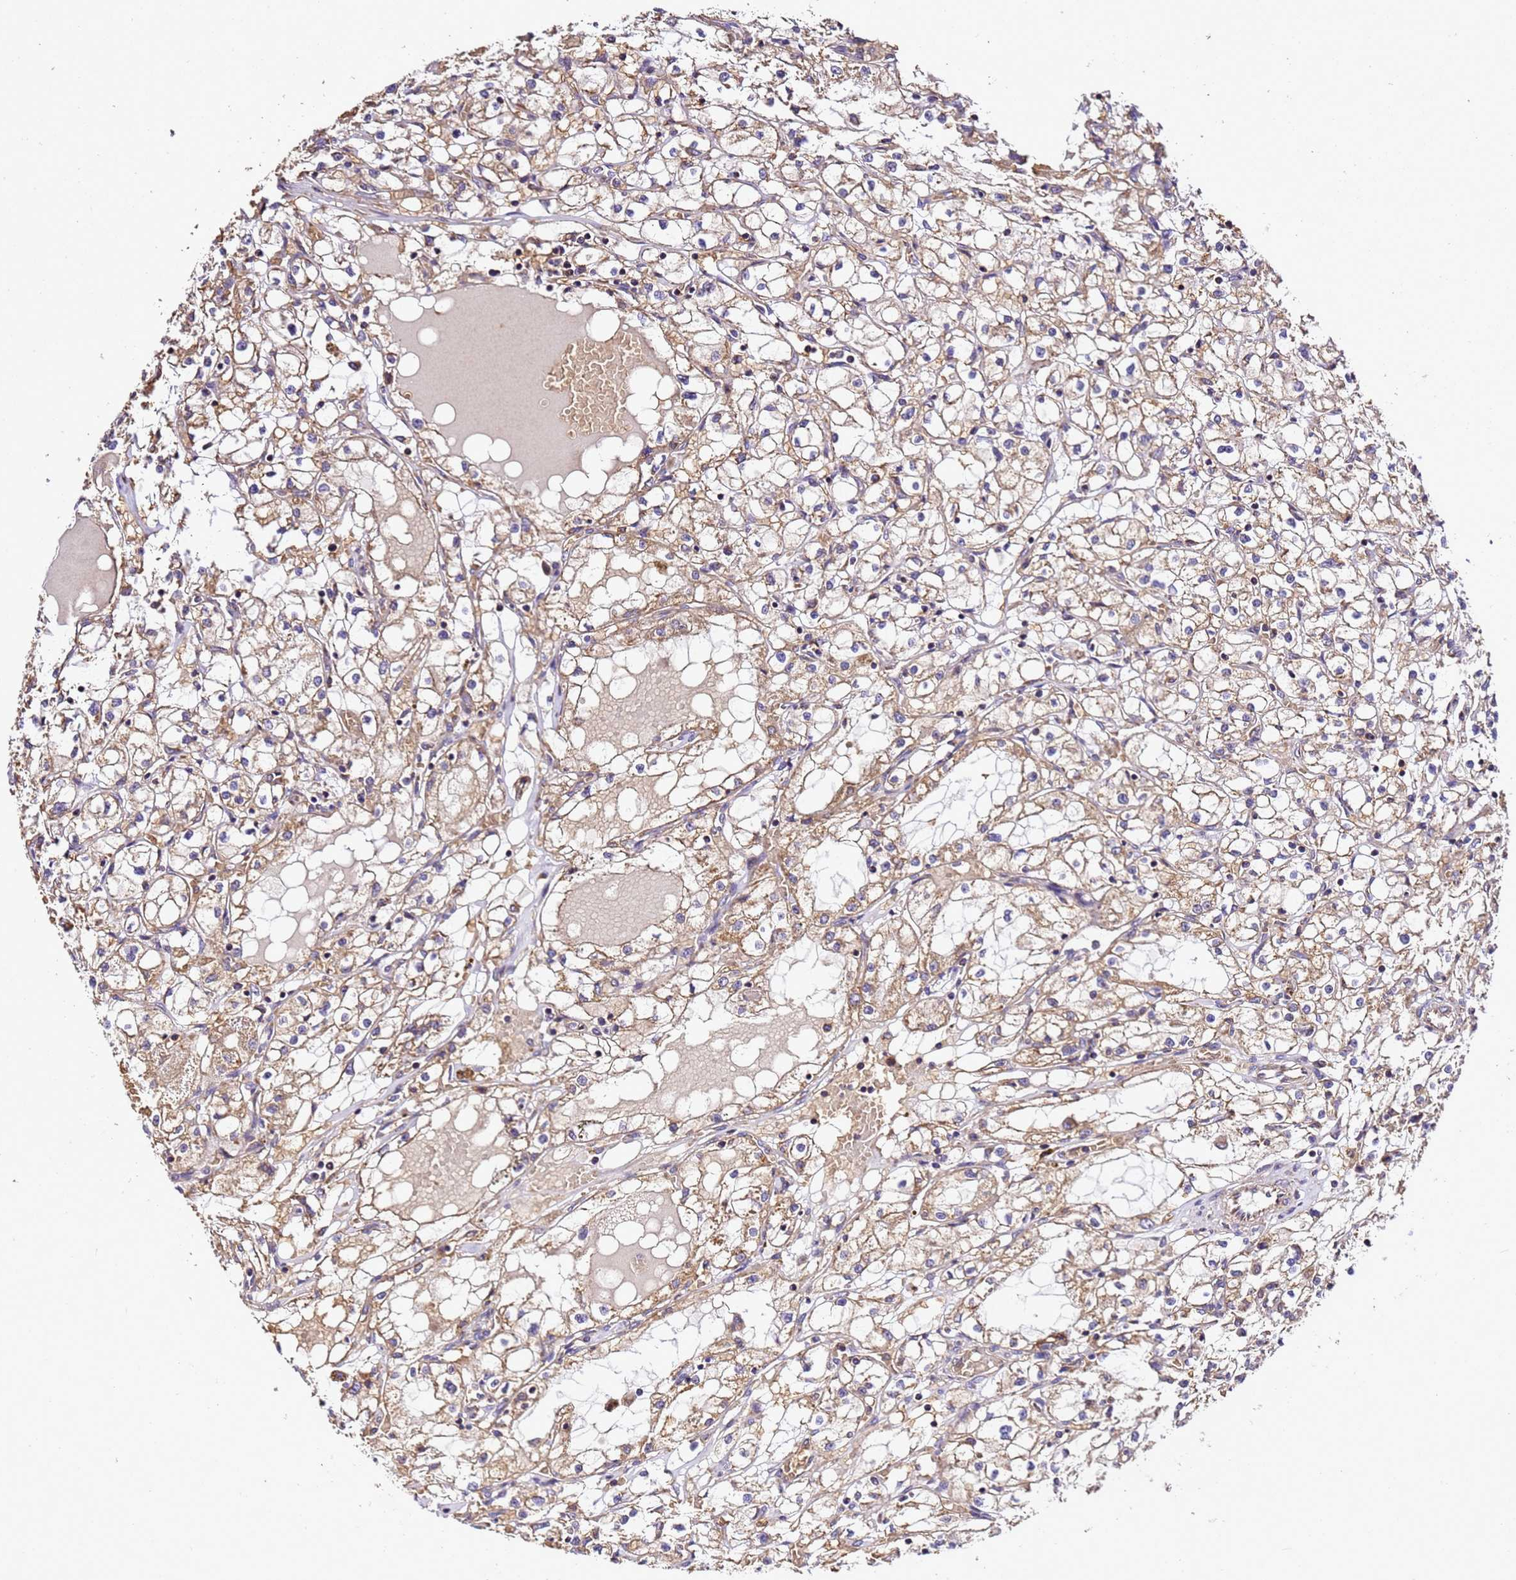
{"staining": {"intensity": "moderate", "quantity": "25%-75%", "location": "cytoplasmic/membranous"}, "tissue": "renal cancer", "cell_type": "Tumor cells", "image_type": "cancer", "snomed": [{"axis": "morphology", "description": "Adenocarcinoma, NOS"}, {"axis": "topography", "description": "Kidney"}], "caption": "Human renal adenocarcinoma stained with a brown dye exhibits moderate cytoplasmic/membranous positive positivity in approximately 25%-75% of tumor cells.", "gene": "LRRIQ1", "patient": {"sex": "male", "age": 56}}